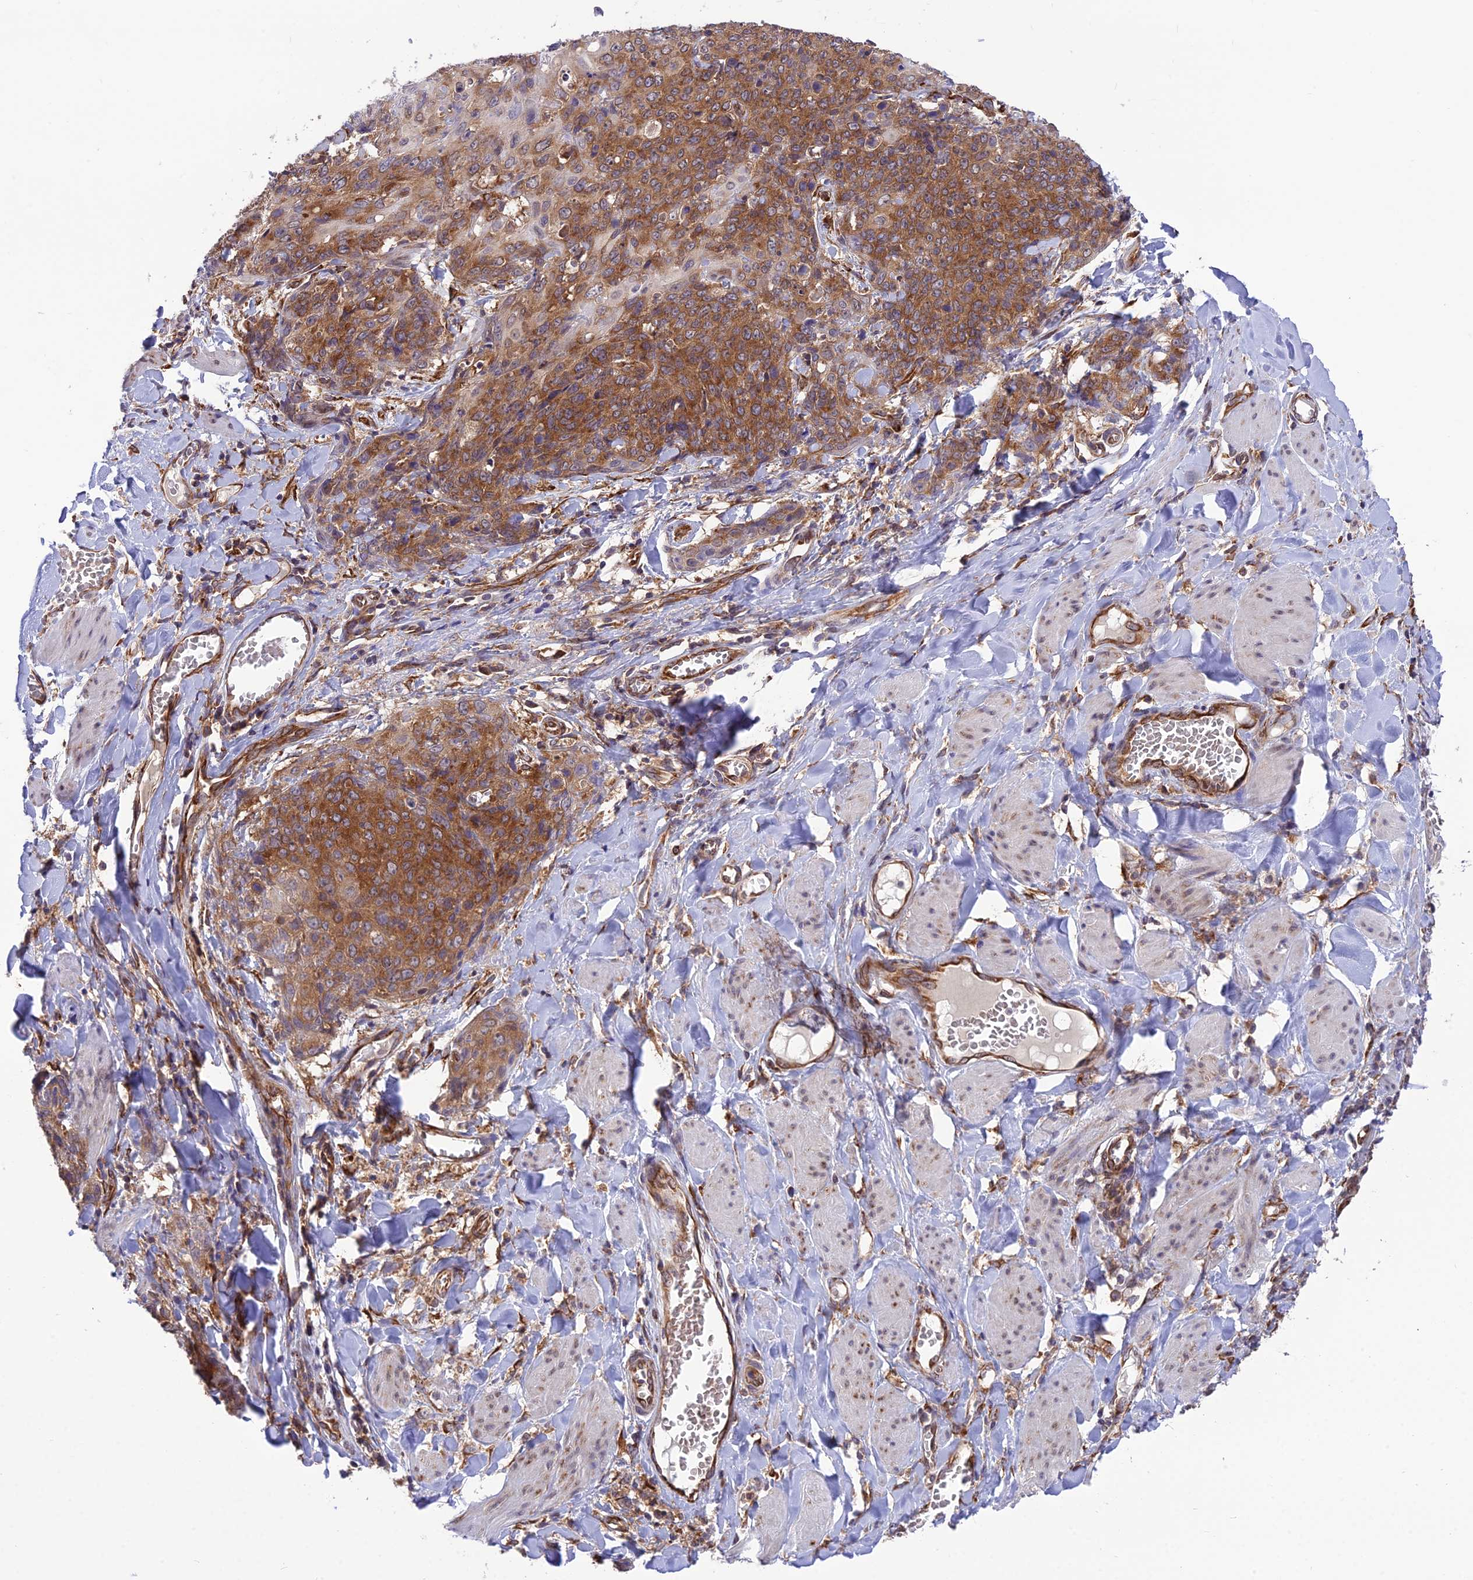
{"staining": {"intensity": "moderate", "quantity": ">75%", "location": "cytoplasmic/membranous"}, "tissue": "skin cancer", "cell_type": "Tumor cells", "image_type": "cancer", "snomed": [{"axis": "morphology", "description": "Squamous cell carcinoma, NOS"}, {"axis": "topography", "description": "Skin"}, {"axis": "topography", "description": "Vulva"}], "caption": "Approximately >75% of tumor cells in skin squamous cell carcinoma display moderate cytoplasmic/membranous protein staining as visualized by brown immunohistochemical staining.", "gene": "DHCR7", "patient": {"sex": "female", "age": 85}}